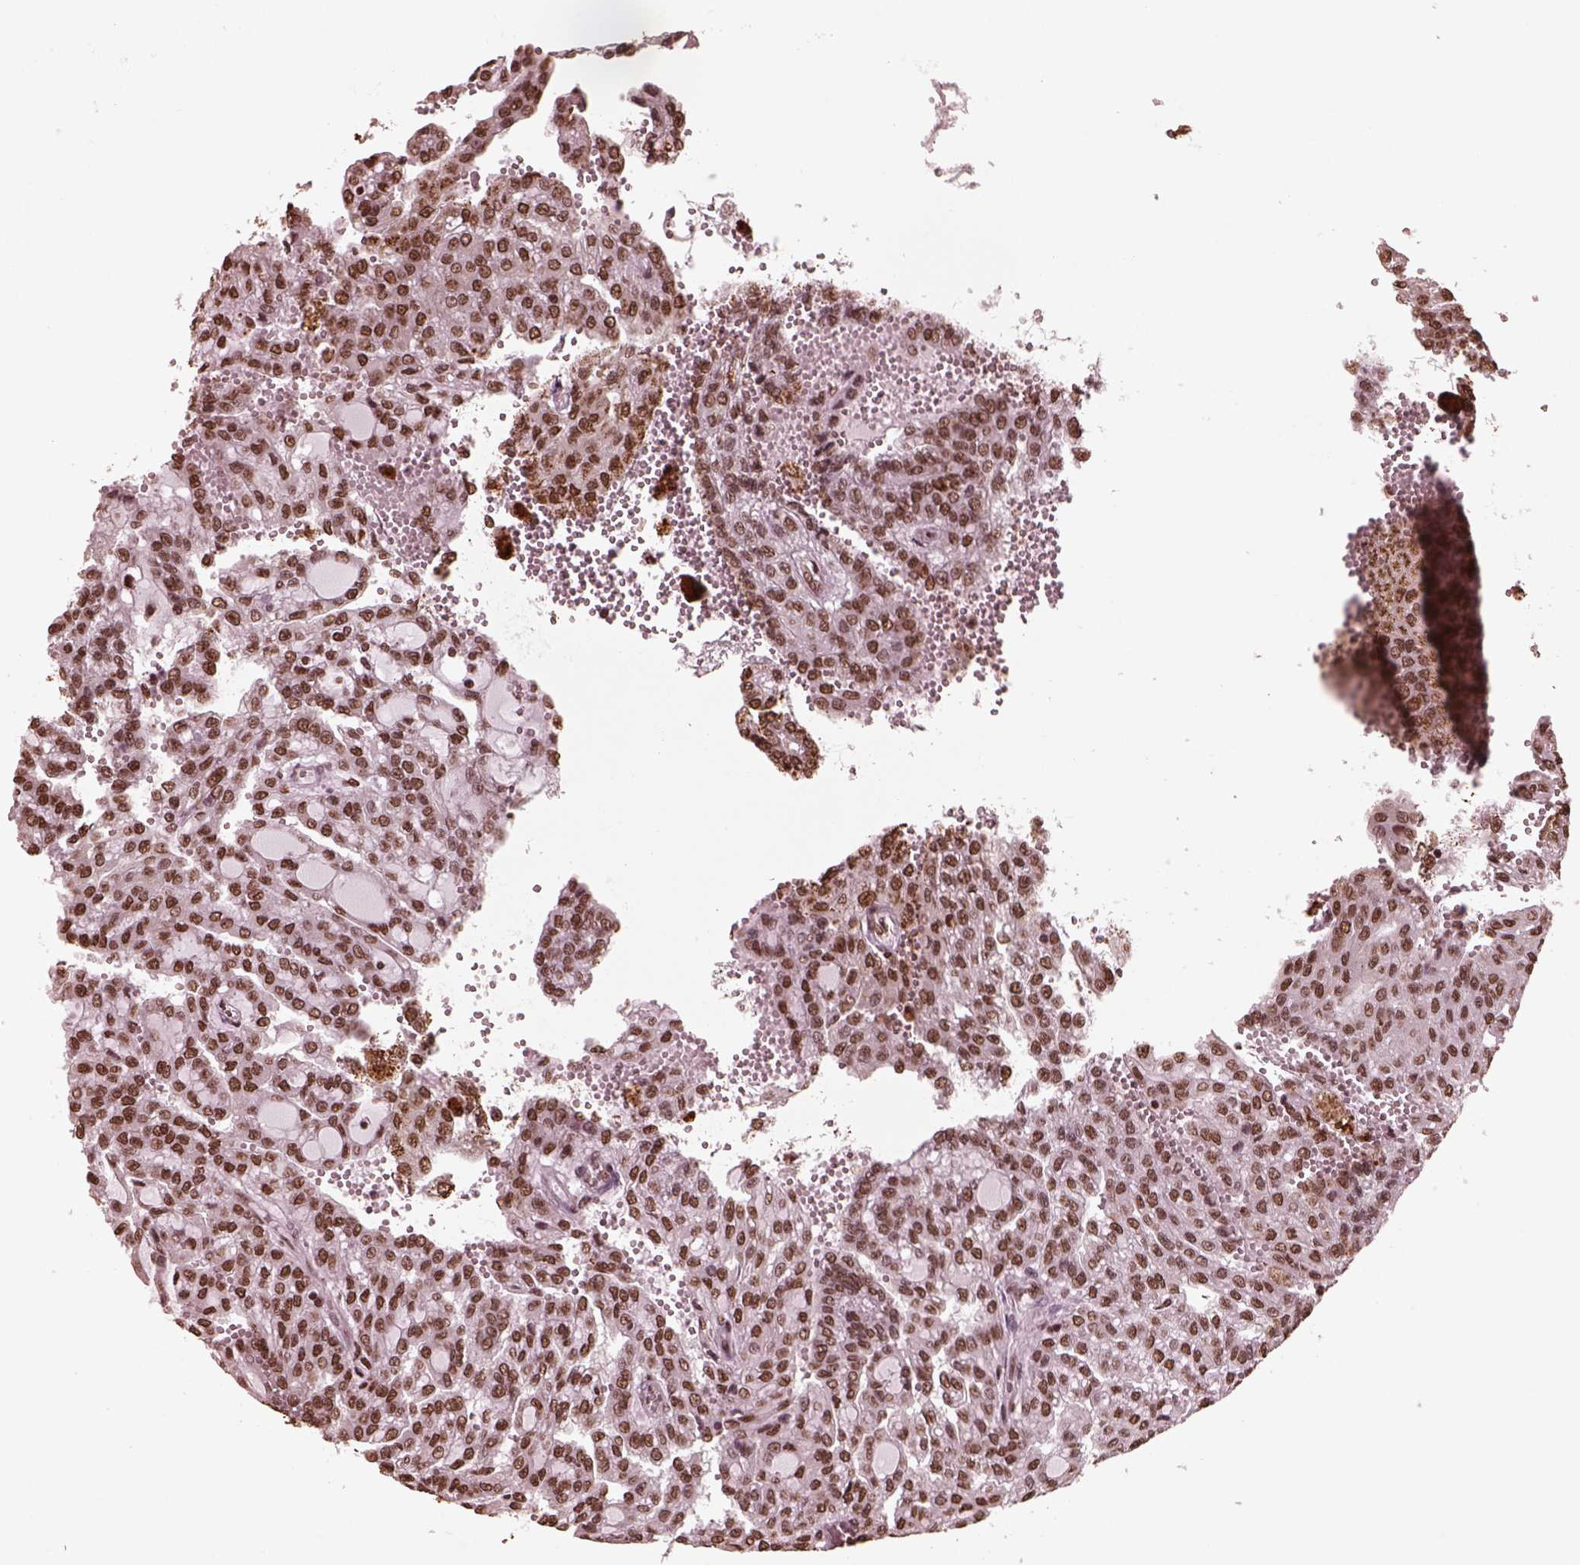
{"staining": {"intensity": "moderate", "quantity": ">75%", "location": "nuclear"}, "tissue": "renal cancer", "cell_type": "Tumor cells", "image_type": "cancer", "snomed": [{"axis": "morphology", "description": "Adenocarcinoma, NOS"}, {"axis": "topography", "description": "Kidney"}], "caption": "A brown stain shows moderate nuclear expression of a protein in adenocarcinoma (renal) tumor cells.", "gene": "NSD1", "patient": {"sex": "male", "age": 63}}